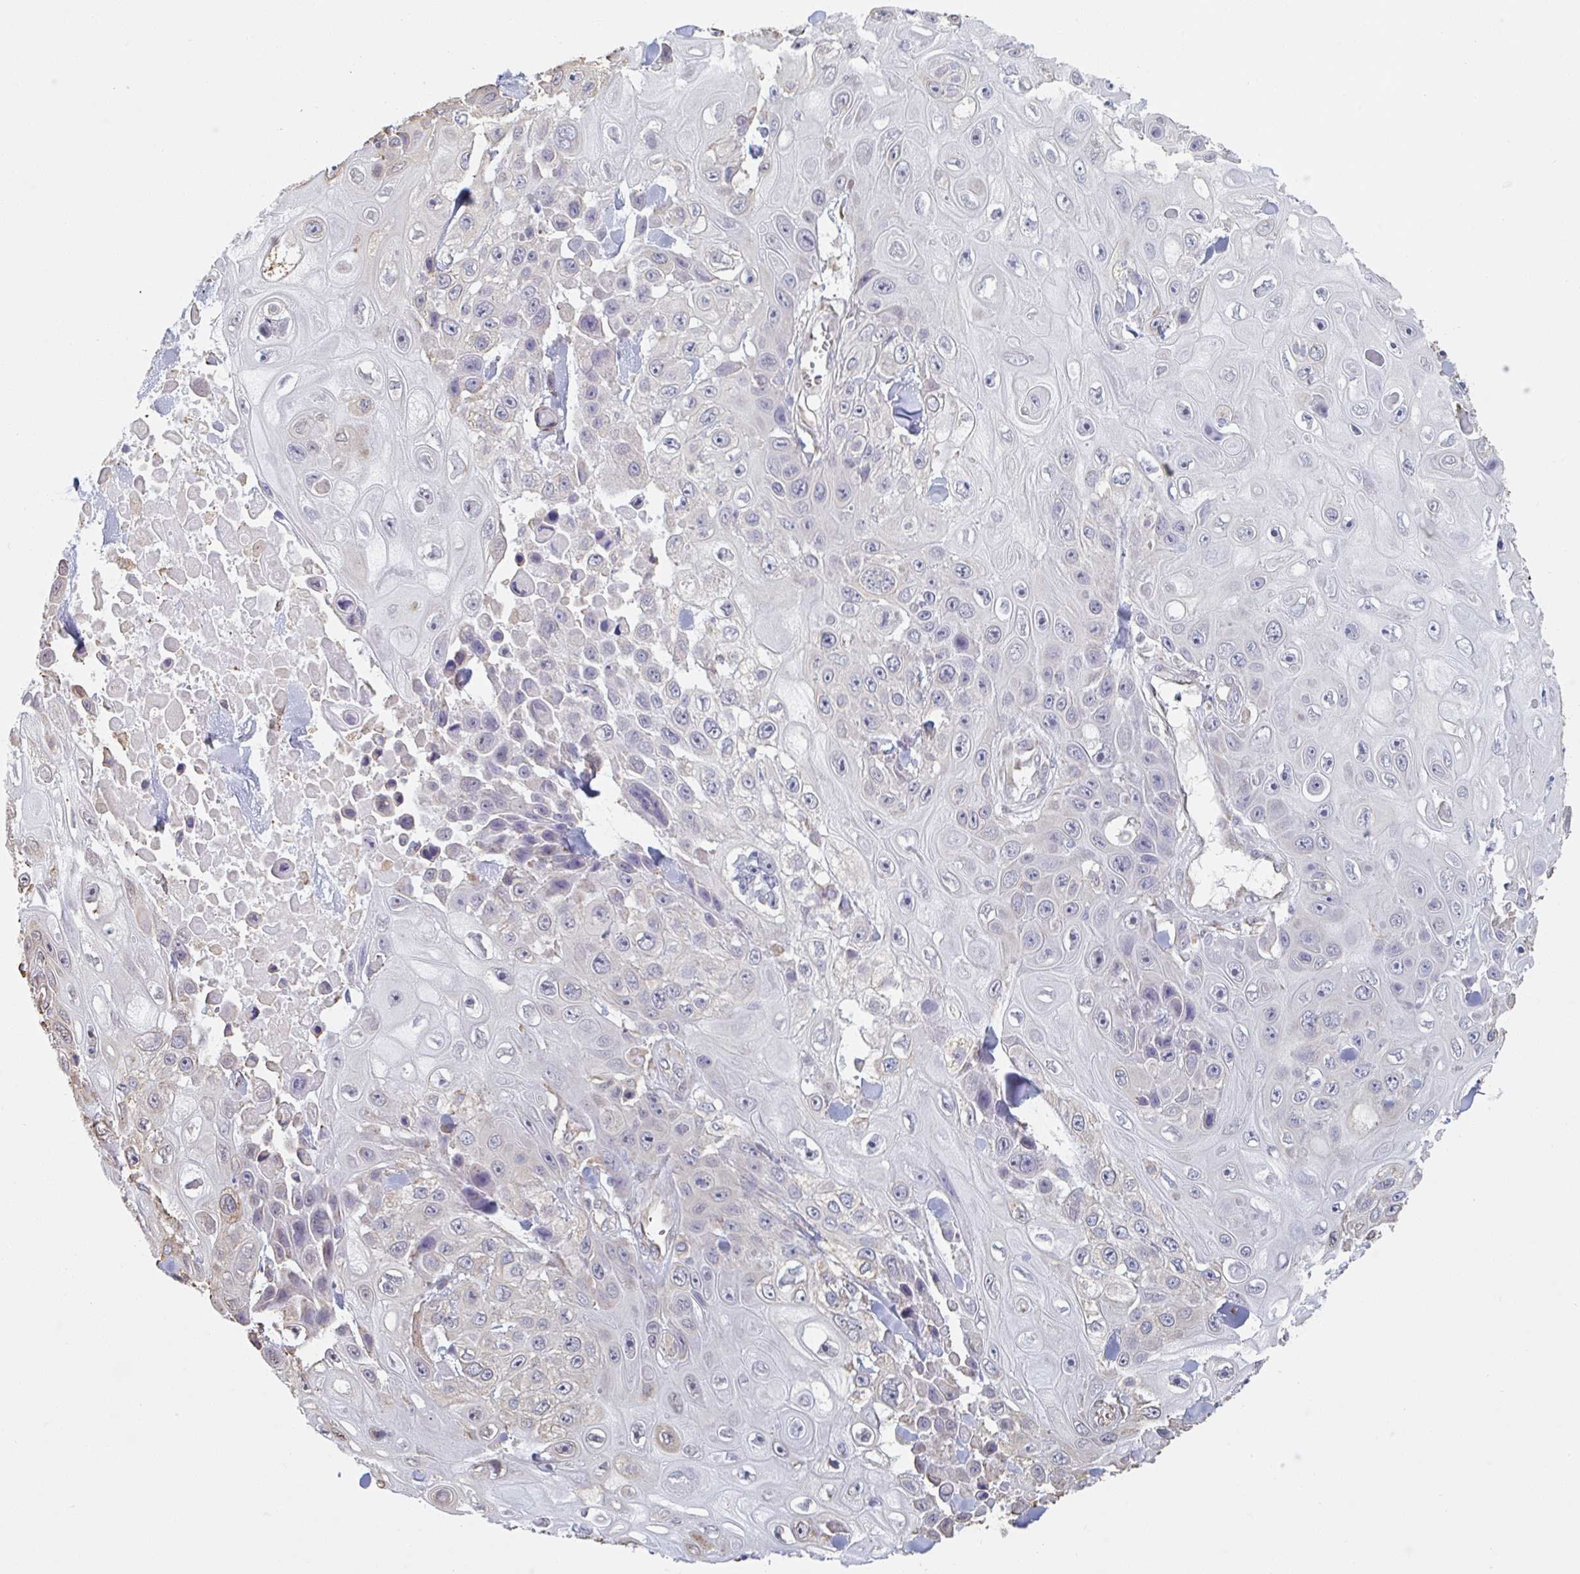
{"staining": {"intensity": "negative", "quantity": "none", "location": "none"}, "tissue": "skin cancer", "cell_type": "Tumor cells", "image_type": "cancer", "snomed": [{"axis": "morphology", "description": "Squamous cell carcinoma, NOS"}, {"axis": "topography", "description": "Skin"}], "caption": "Immunohistochemistry photomicrograph of skin squamous cell carcinoma stained for a protein (brown), which demonstrates no positivity in tumor cells.", "gene": "RAB5IF", "patient": {"sex": "male", "age": 82}}